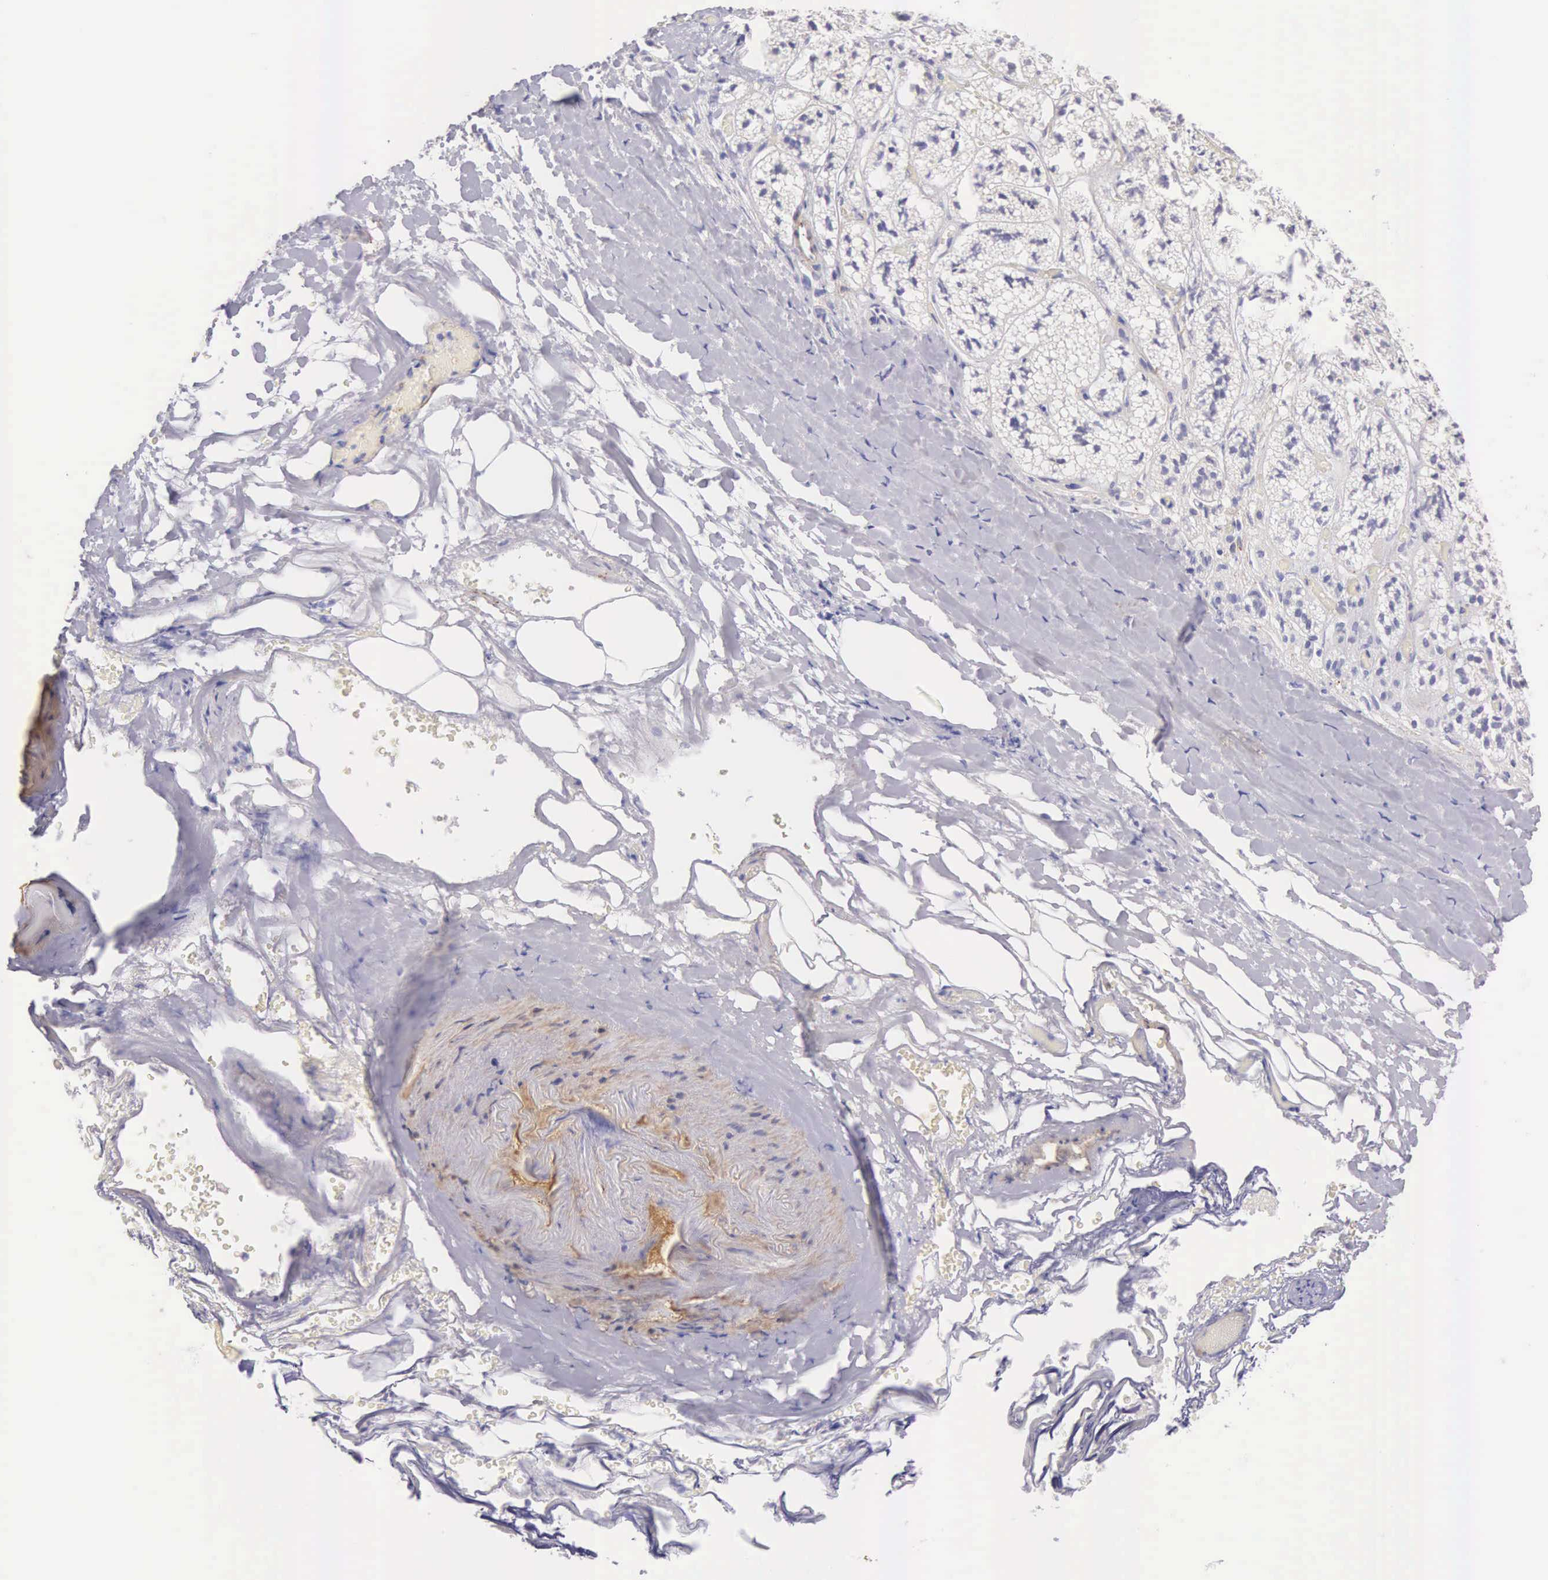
{"staining": {"intensity": "weak", "quantity": "25%-75%", "location": "cytoplasmic/membranous"}, "tissue": "adrenal gland", "cell_type": "Glandular cells", "image_type": "normal", "snomed": [{"axis": "morphology", "description": "Normal tissue, NOS"}, {"axis": "topography", "description": "Adrenal gland"}], "caption": "Immunohistochemistry histopathology image of normal adrenal gland: human adrenal gland stained using immunohistochemistry reveals low levels of weak protein expression localized specifically in the cytoplasmic/membranous of glandular cells, appearing as a cytoplasmic/membranous brown color.", "gene": "ARFGAP3", "patient": {"sex": "male", "age": 53}}